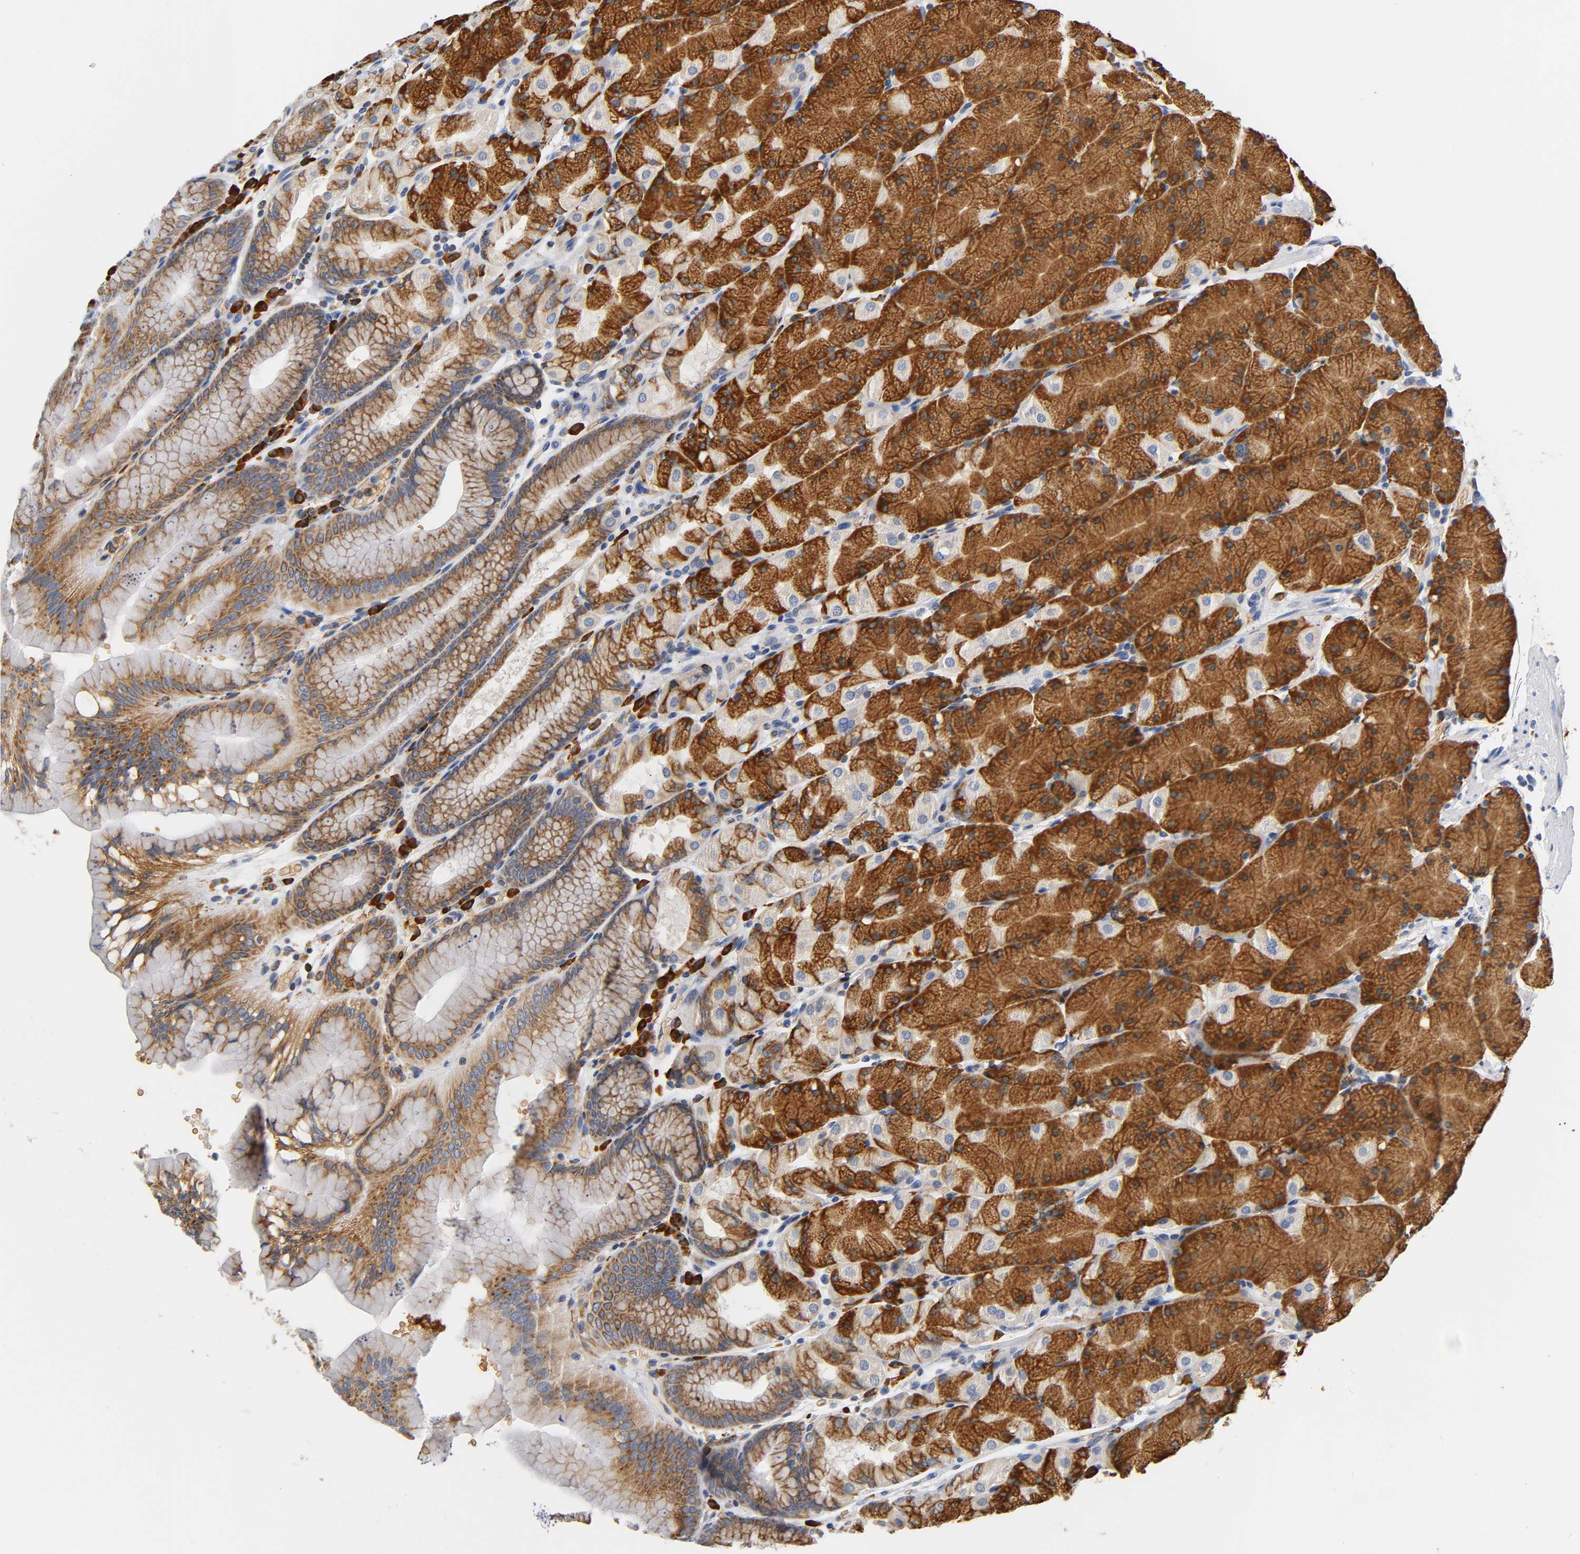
{"staining": {"intensity": "strong", "quantity": ">75%", "location": "cytoplasmic/membranous"}, "tissue": "stomach", "cell_type": "Glandular cells", "image_type": "normal", "snomed": [{"axis": "morphology", "description": "Normal tissue, NOS"}, {"axis": "topography", "description": "Stomach, upper"}, {"axis": "topography", "description": "Stomach"}], "caption": "A histopathology image of stomach stained for a protein demonstrates strong cytoplasmic/membranous brown staining in glandular cells.", "gene": "UCKL1", "patient": {"sex": "male", "age": 76}}